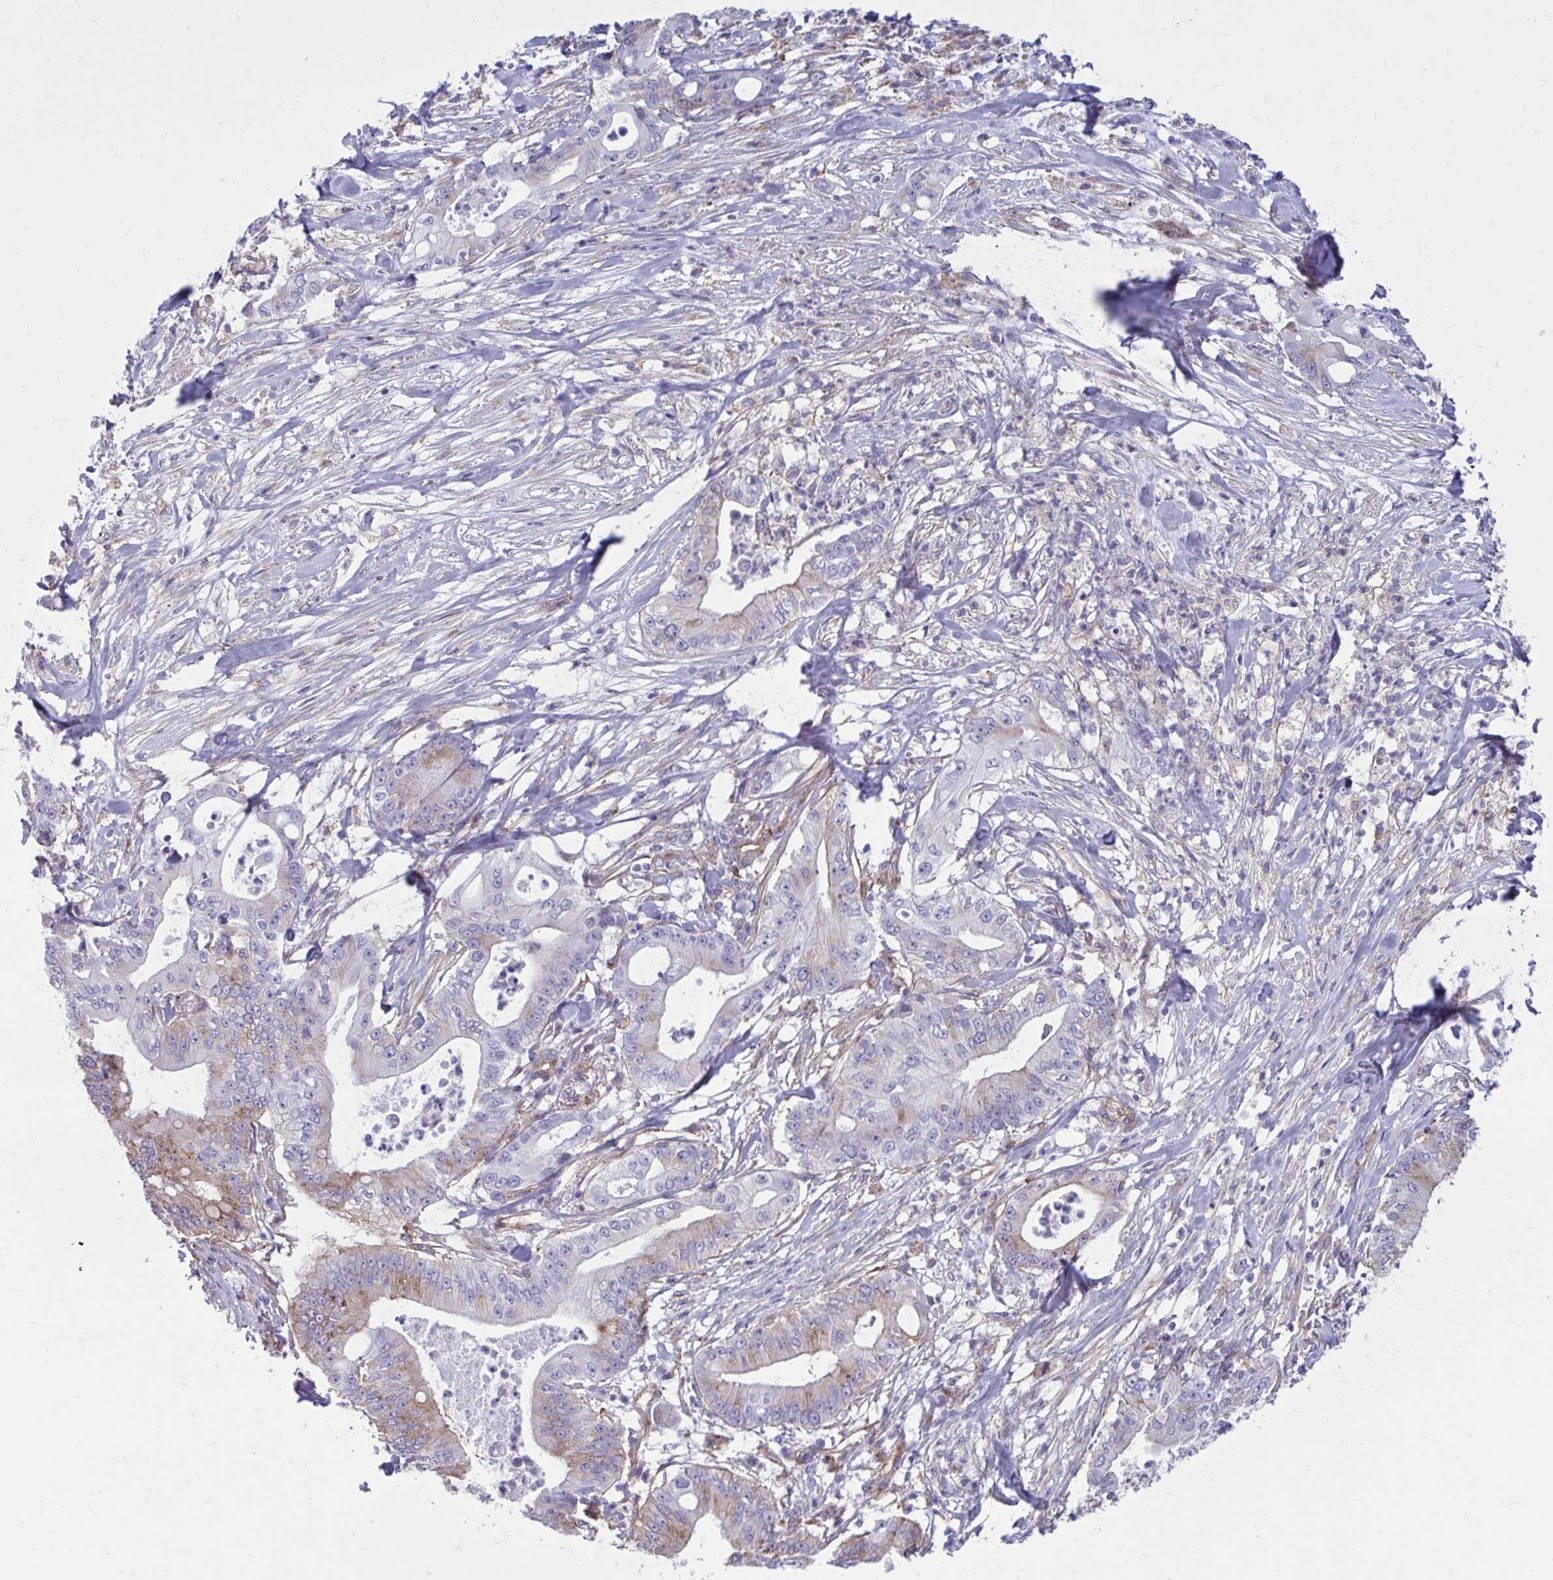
{"staining": {"intensity": "weak", "quantity": "25%-75%", "location": "cytoplasmic/membranous"}, "tissue": "pancreatic cancer", "cell_type": "Tumor cells", "image_type": "cancer", "snomed": [{"axis": "morphology", "description": "Adenocarcinoma, NOS"}, {"axis": "topography", "description": "Pancreas"}], "caption": "The photomicrograph reveals a brown stain indicating the presence of a protein in the cytoplasmic/membranous of tumor cells in adenocarcinoma (pancreatic).", "gene": "CLTA", "patient": {"sex": "male", "age": 71}}